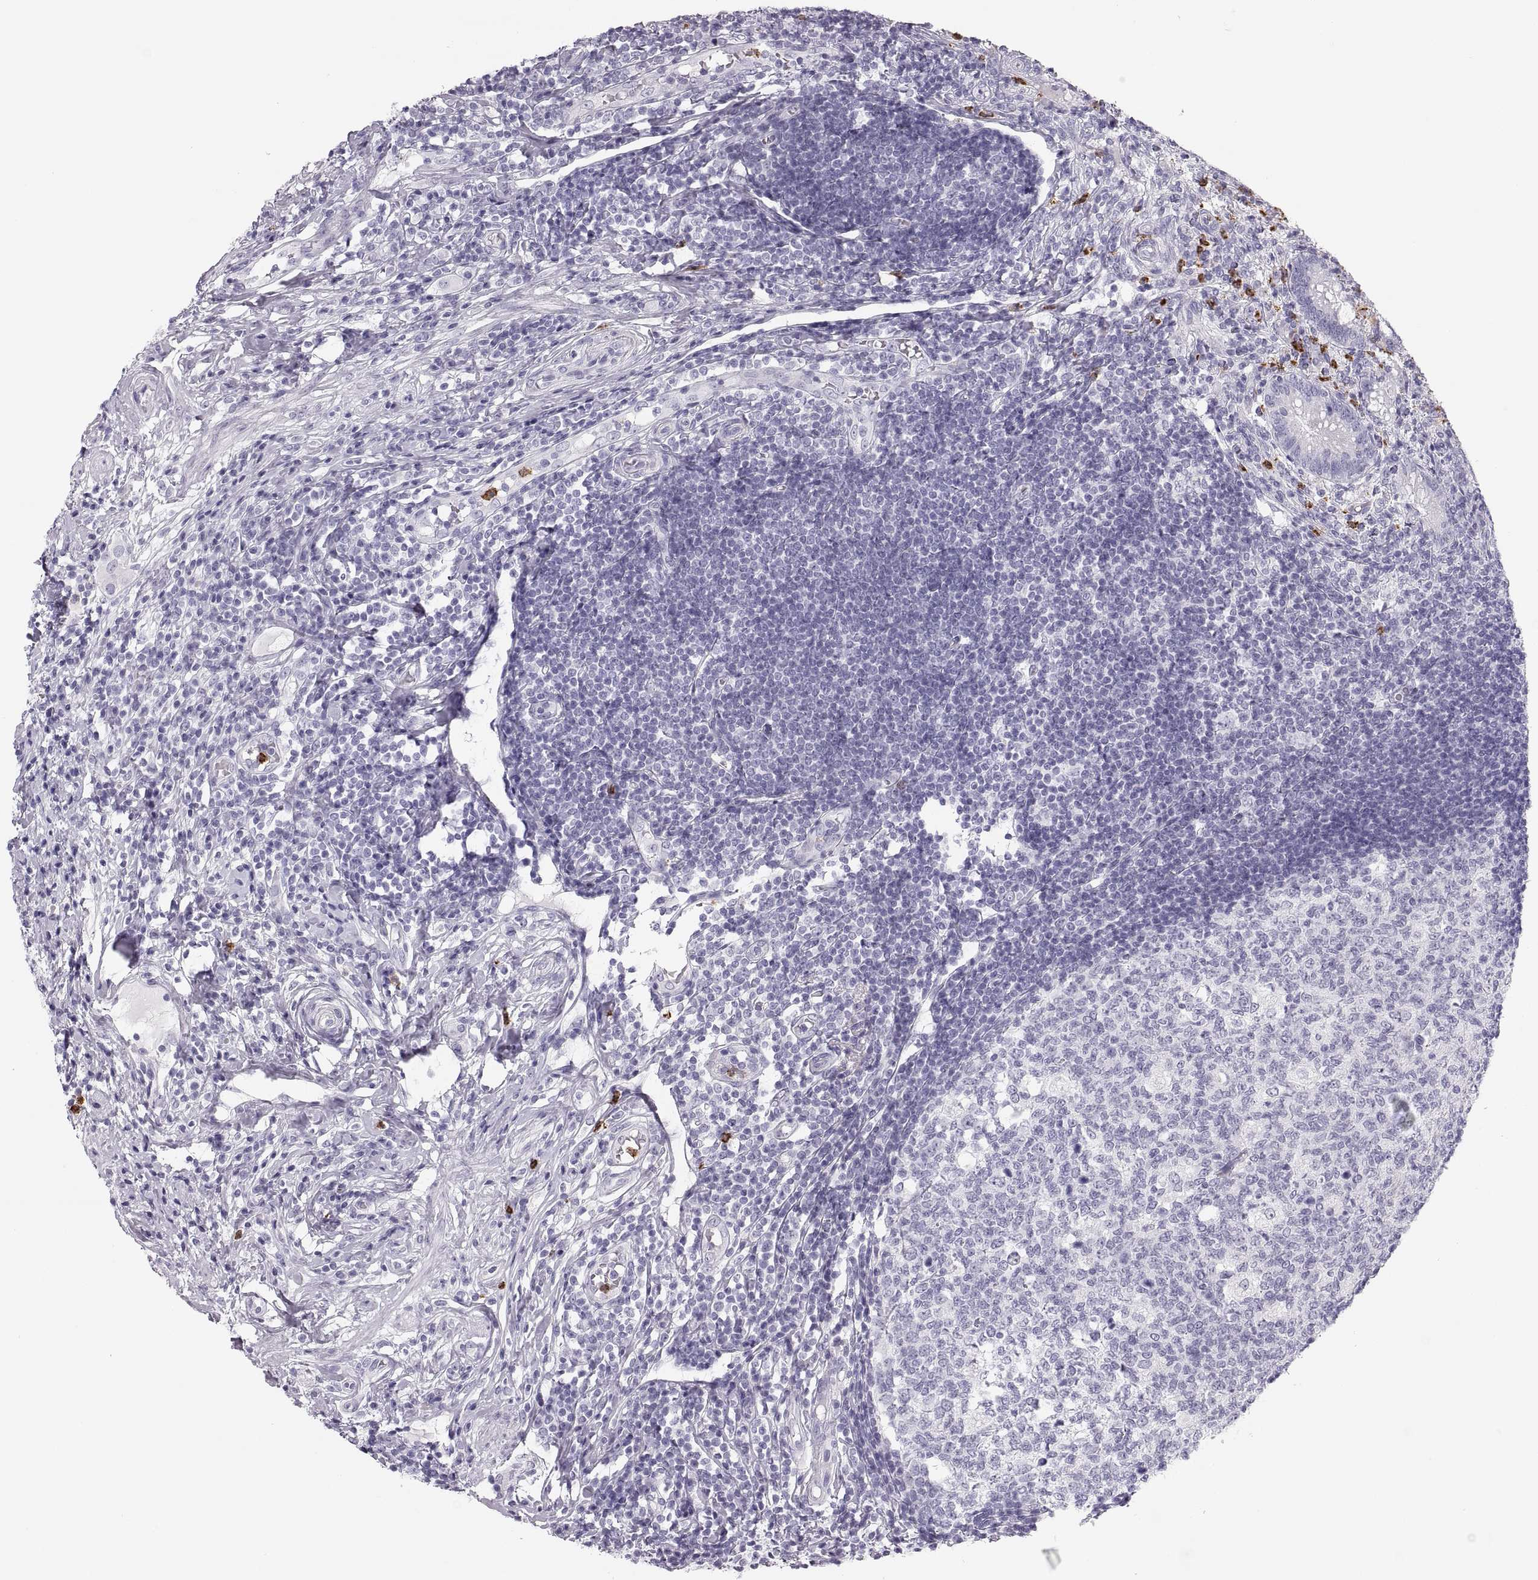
{"staining": {"intensity": "negative", "quantity": "none", "location": "none"}, "tissue": "appendix", "cell_type": "Glandular cells", "image_type": "normal", "snomed": [{"axis": "morphology", "description": "Normal tissue, NOS"}, {"axis": "morphology", "description": "Inflammation, NOS"}, {"axis": "topography", "description": "Appendix"}], "caption": "A high-resolution micrograph shows immunohistochemistry (IHC) staining of benign appendix, which exhibits no significant positivity in glandular cells.", "gene": "MILR1", "patient": {"sex": "male", "age": 16}}